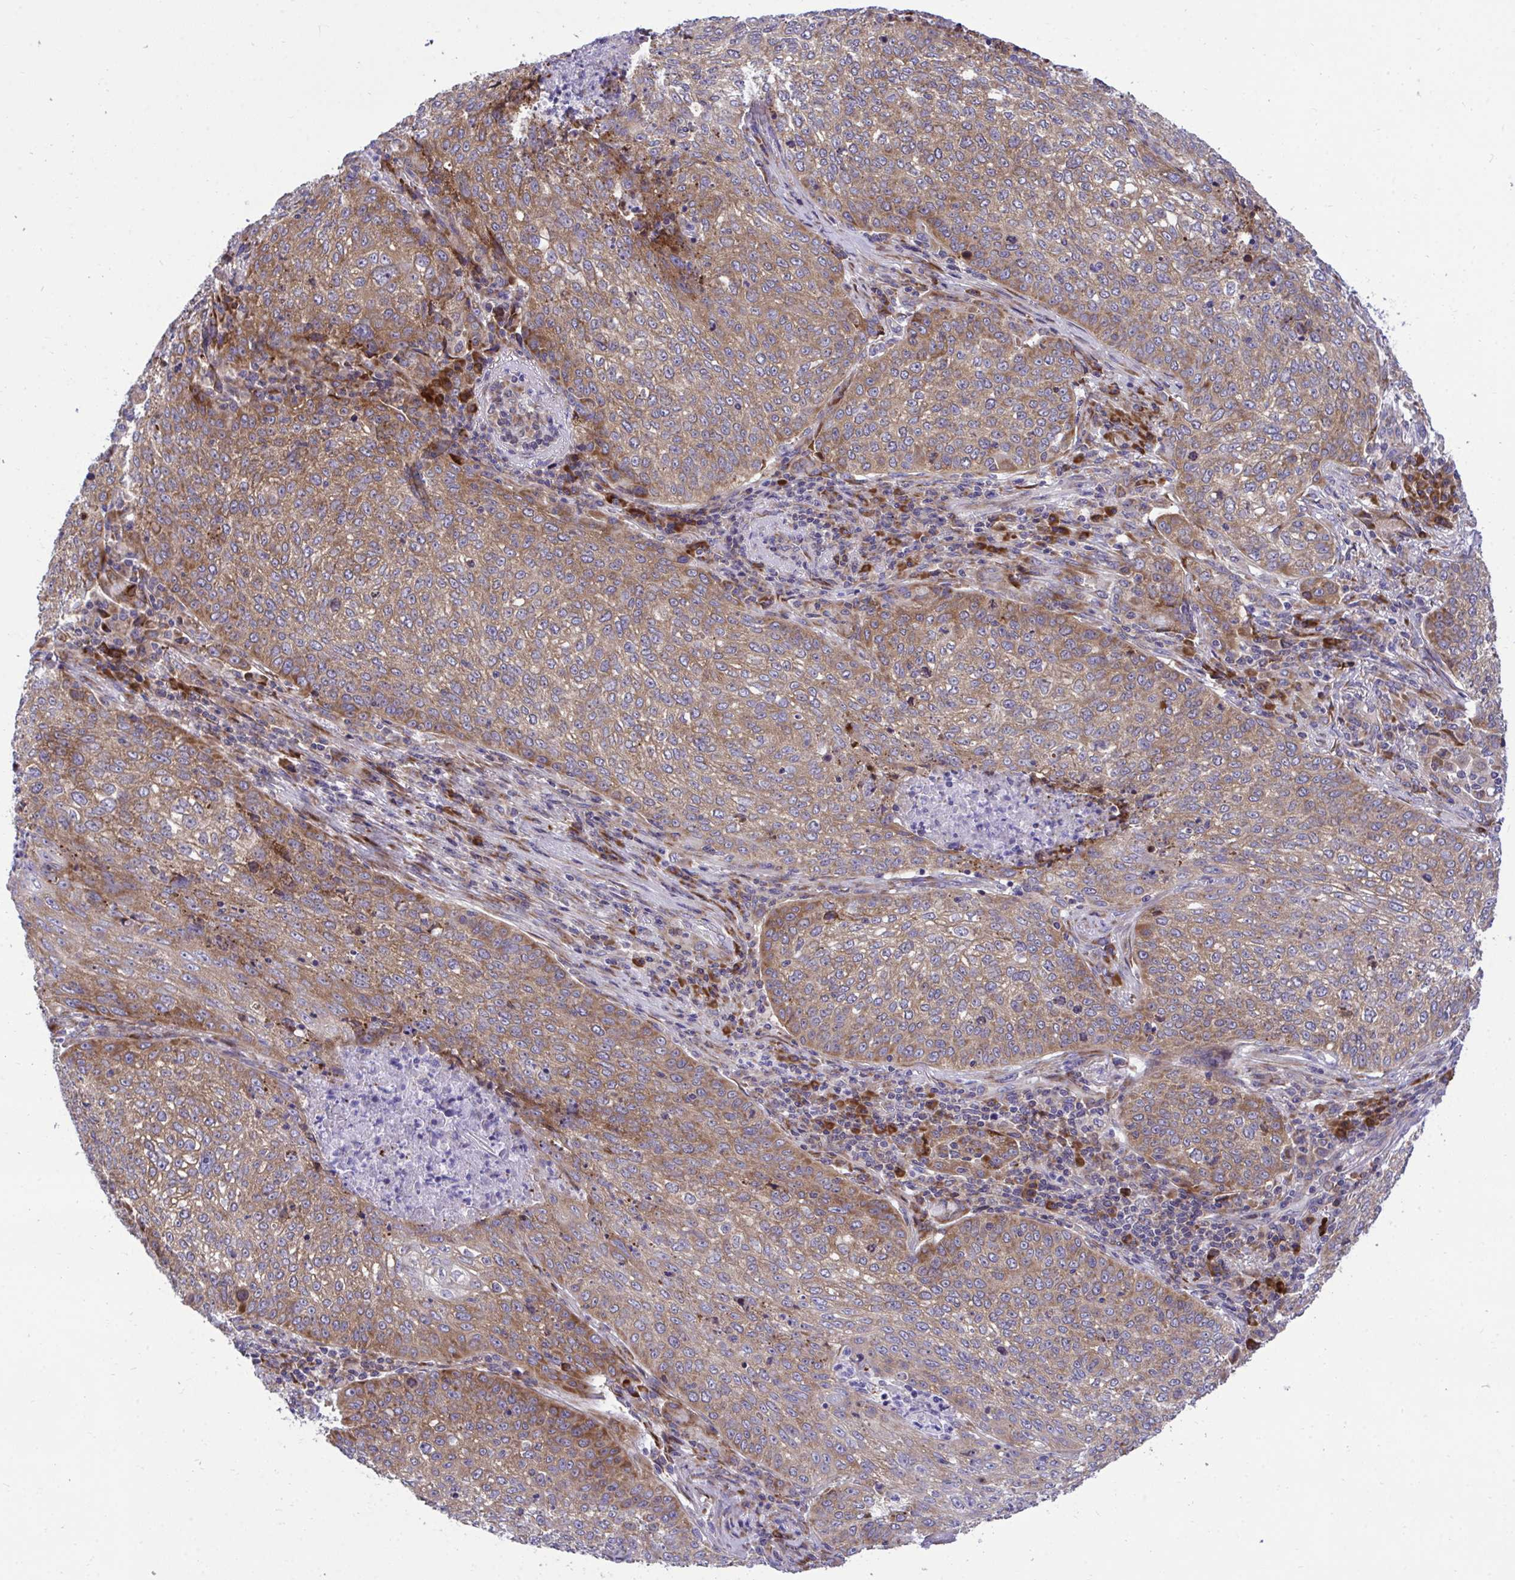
{"staining": {"intensity": "moderate", "quantity": ">75%", "location": "cytoplasmic/membranous,nuclear"}, "tissue": "lung cancer", "cell_type": "Tumor cells", "image_type": "cancer", "snomed": [{"axis": "morphology", "description": "Squamous cell carcinoma, NOS"}, {"axis": "topography", "description": "Lung"}], "caption": "Immunohistochemical staining of human squamous cell carcinoma (lung) demonstrates moderate cytoplasmic/membranous and nuclear protein staining in about >75% of tumor cells.", "gene": "RPS15", "patient": {"sex": "male", "age": 63}}